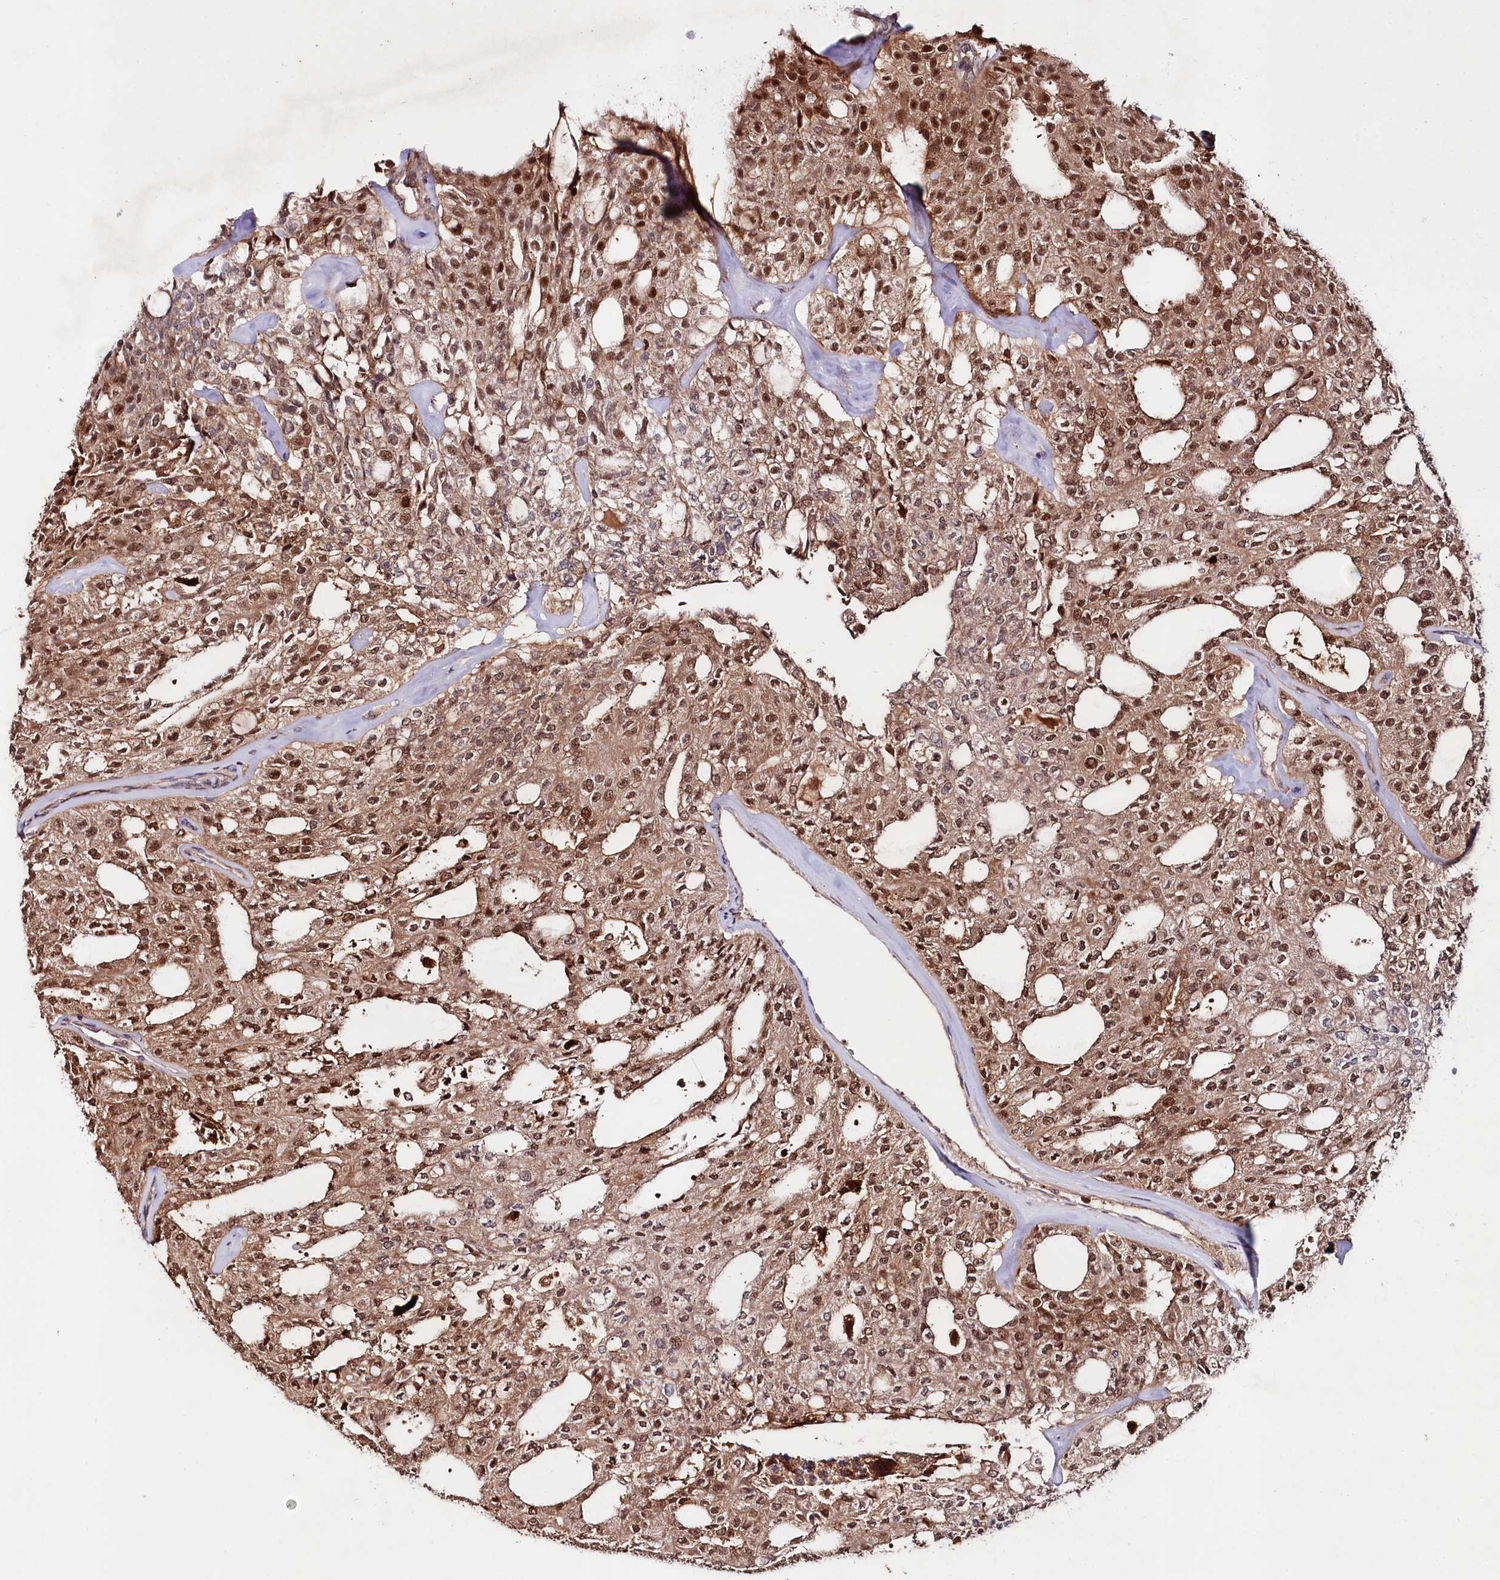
{"staining": {"intensity": "moderate", "quantity": ">75%", "location": "cytoplasmic/membranous,nuclear"}, "tissue": "thyroid cancer", "cell_type": "Tumor cells", "image_type": "cancer", "snomed": [{"axis": "morphology", "description": "Follicular adenoma carcinoma, NOS"}, {"axis": "topography", "description": "Thyroid gland"}], "caption": "This micrograph displays thyroid cancer stained with immunohistochemistry to label a protein in brown. The cytoplasmic/membranous and nuclear of tumor cells show moderate positivity for the protein. Nuclei are counter-stained blue.", "gene": "NEDD1", "patient": {"sex": "male", "age": 75}}